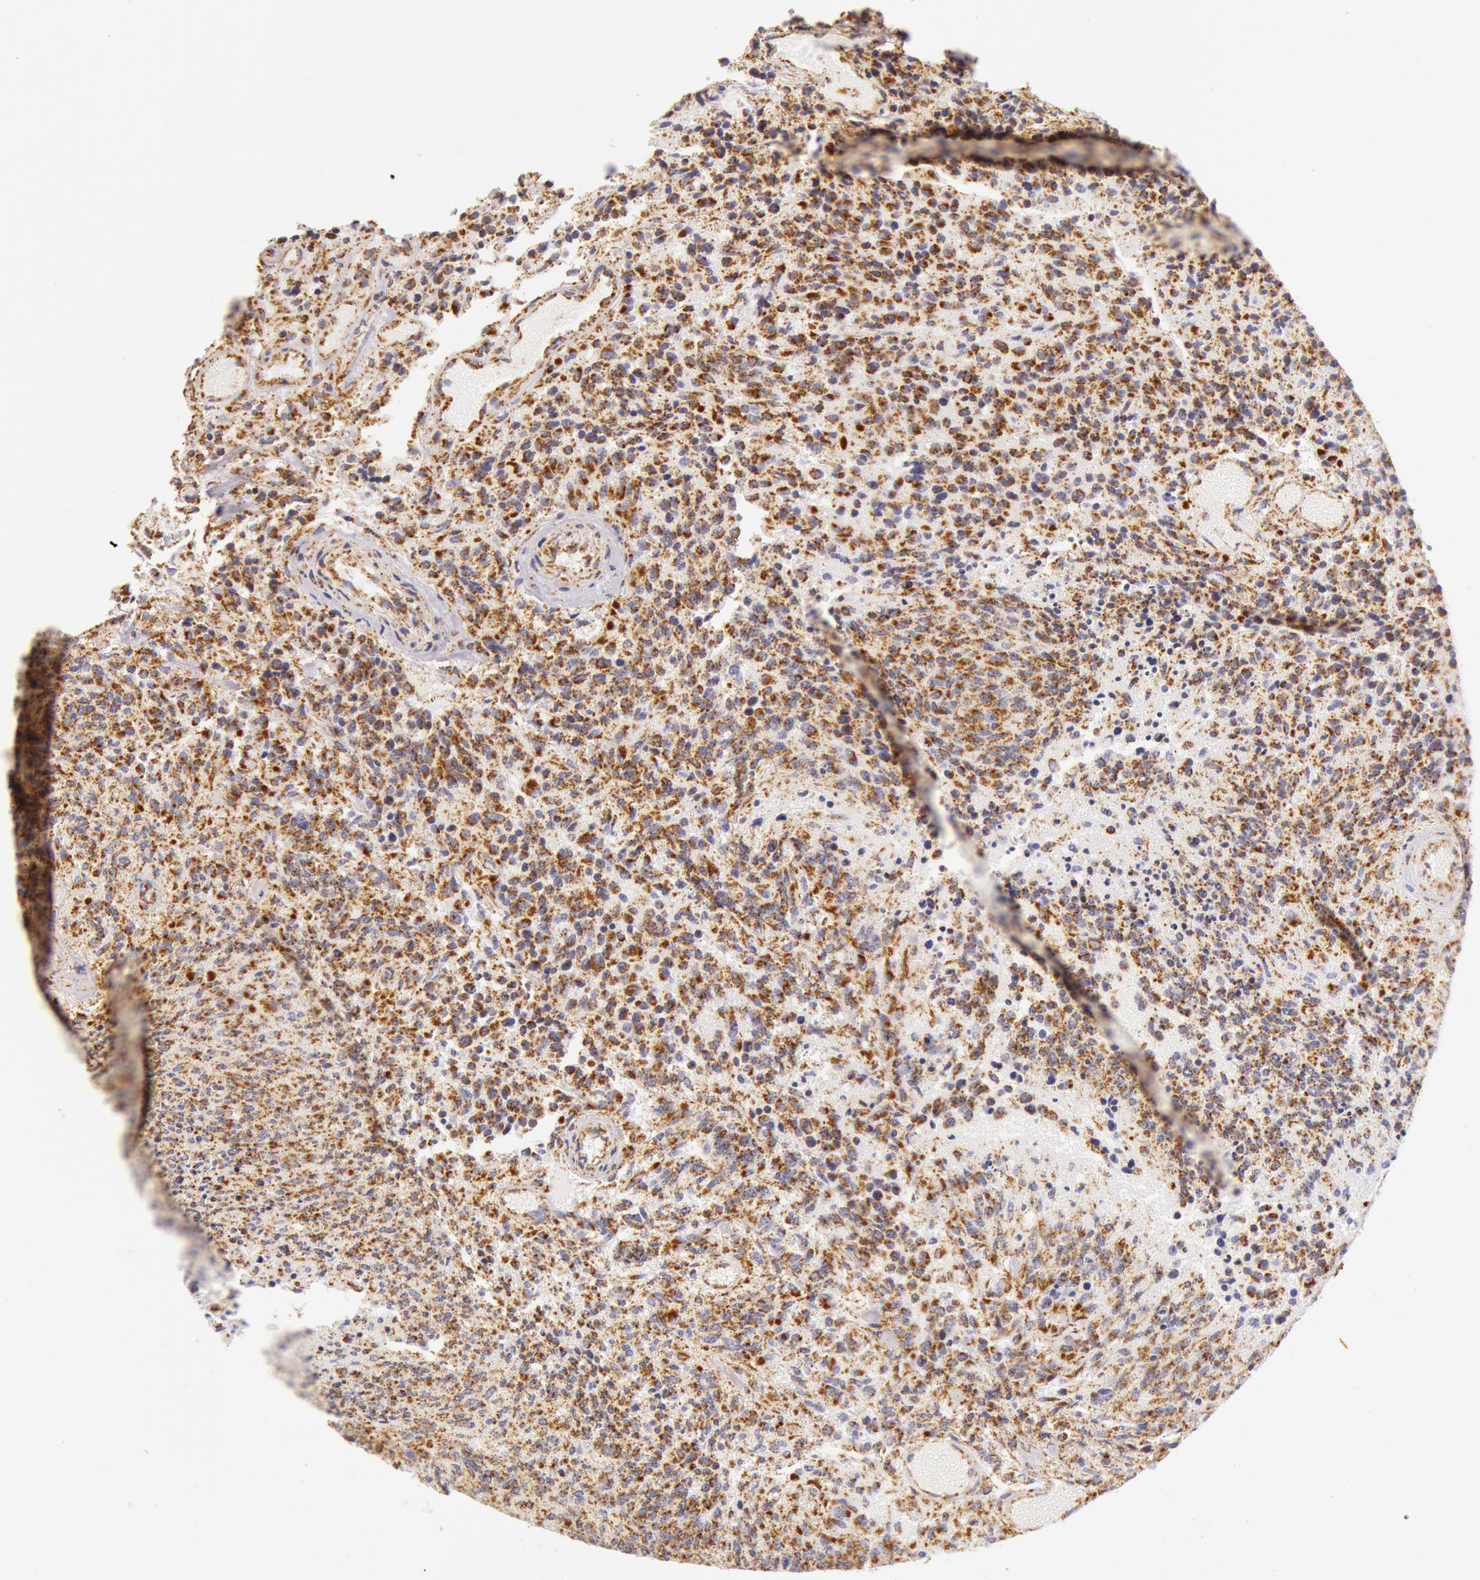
{"staining": {"intensity": "moderate", "quantity": "25%-75%", "location": "cytoplasmic/membranous"}, "tissue": "glioma", "cell_type": "Tumor cells", "image_type": "cancer", "snomed": [{"axis": "morphology", "description": "Glioma, malignant, High grade"}, {"axis": "topography", "description": "Brain"}], "caption": "Immunohistochemistry (IHC) of malignant glioma (high-grade) displays medium levels of moderate cytoplasmic/membranous expression in approximately 25%-75% of tumor cells.", "gene": "ATP5F1B", "patient": {"sex": "male", "age": 36}}